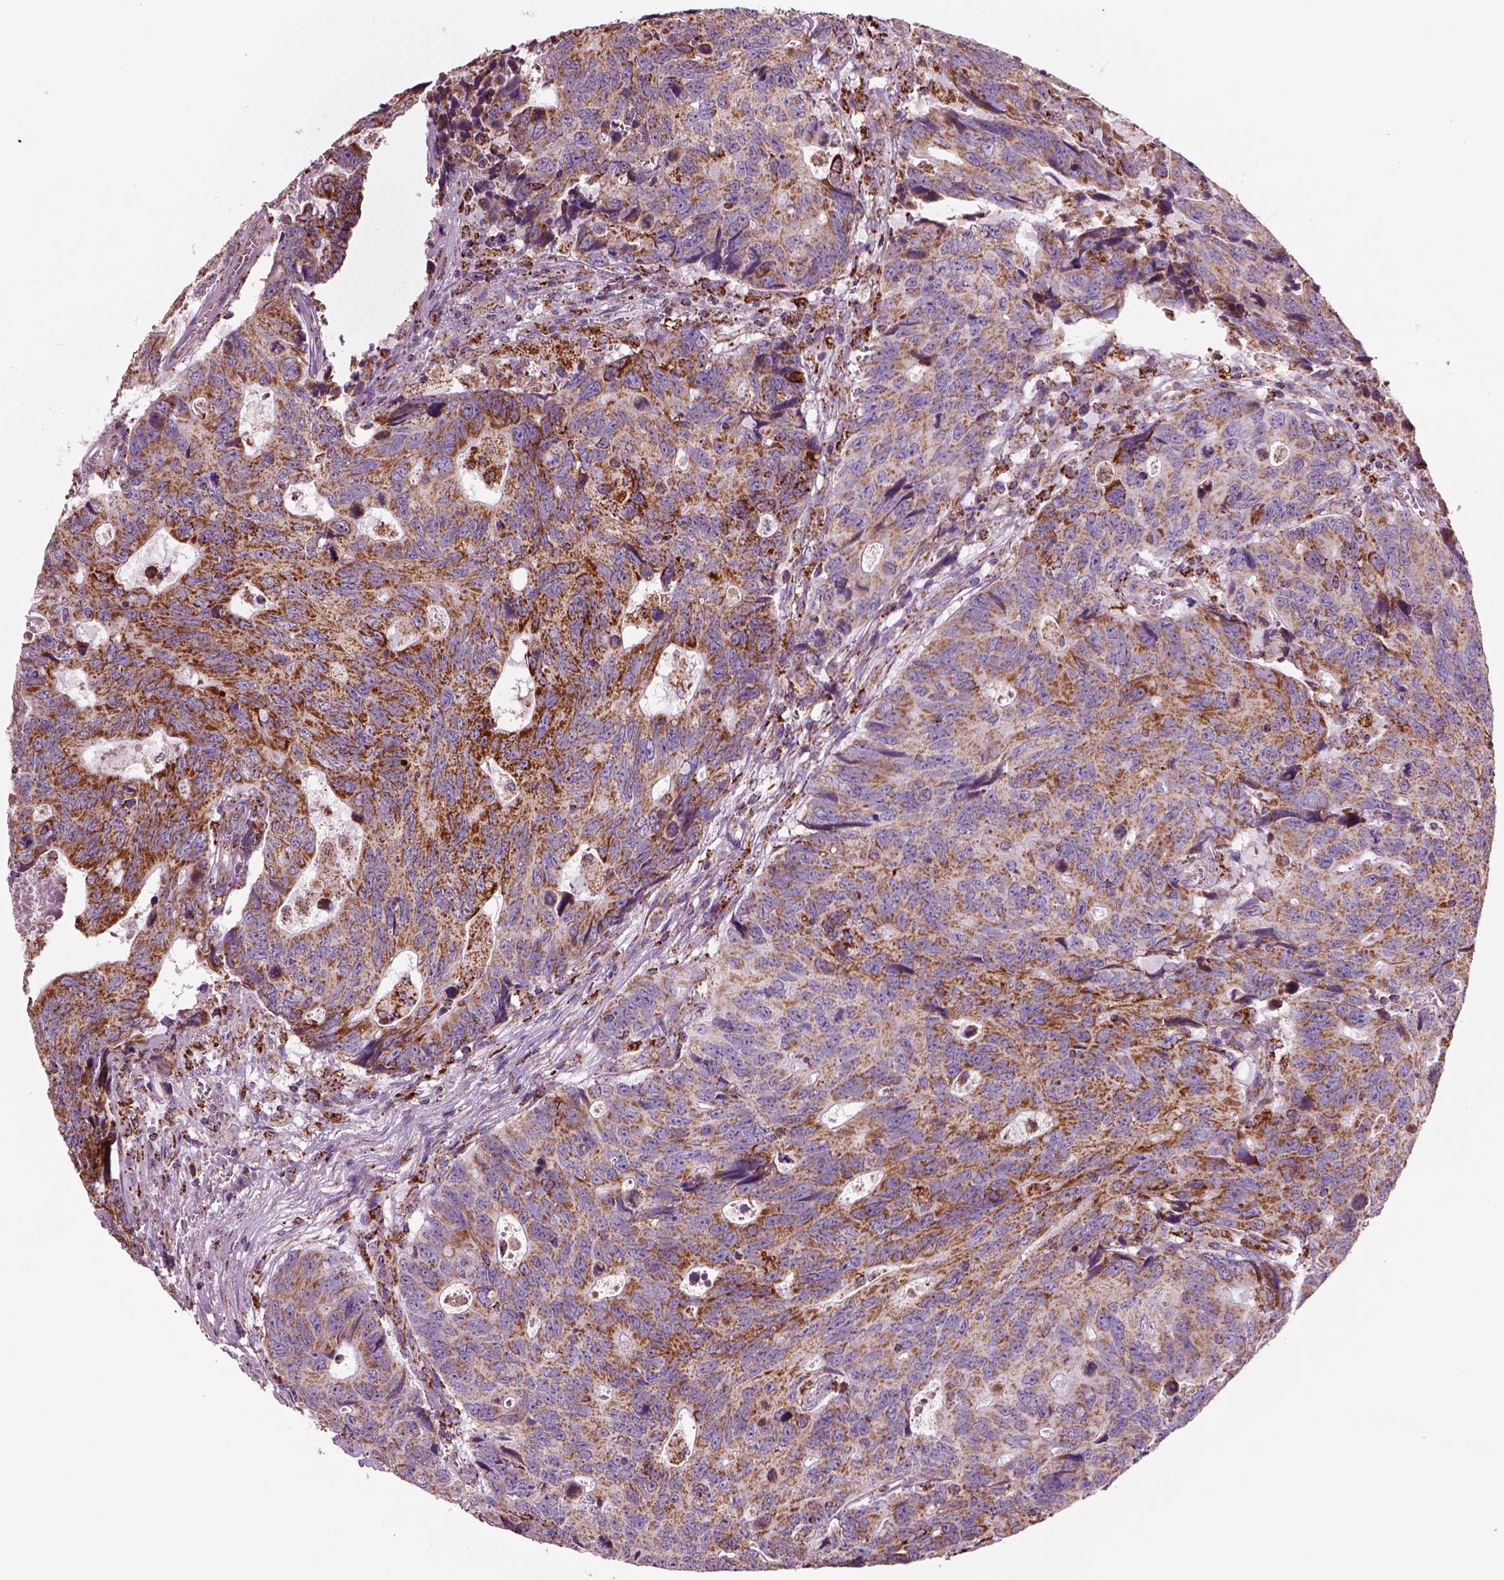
{"staining": {"intensity": "strong", "quantity": ">75%", "location": "cytoplasmic/membranous"}, "tissue": "colorectal cancer", "cell_type": "Tumor cells", "image_type": "cancer", "snomed": [{"axis": "morphology", "description": "Adenocarcinoma, NOS"}, {"axis": "topography", "description": "Colon"}], "caption": "Human adenocarcinoma (colorectal) stained with a brown dye displays strong cytoplasmic/membranous positive staining in approximately >75% of tumor cells.", "gene": "SLC25A24", "patient": {"sex": "female", "age": 77}}